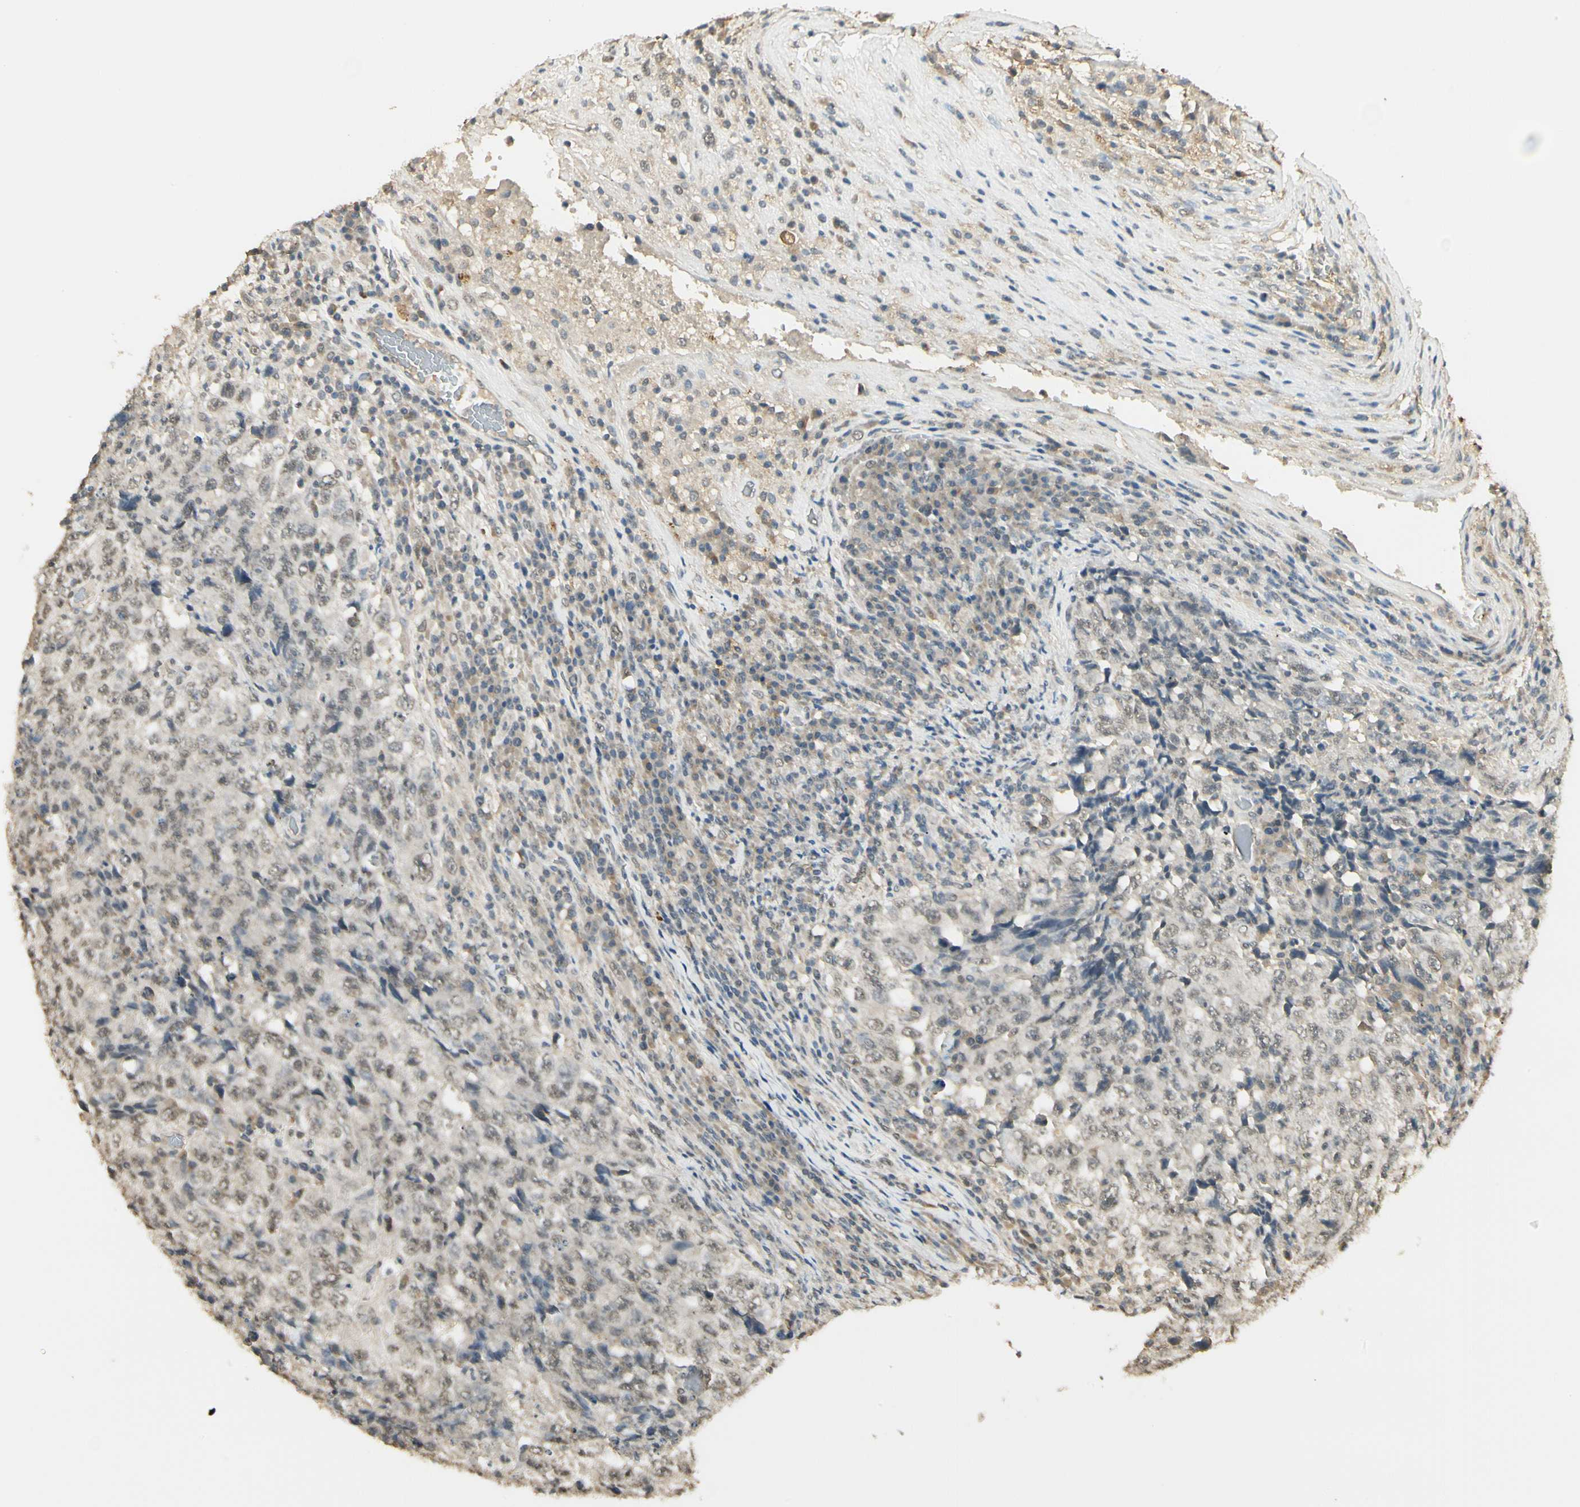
{"staining": {"intensity": "weak", "quantity": "25%-75%", "location": "nuclear"}, "tissue": "testis cancer", "cell_type": "Tumor cells", "image_type": "cancer", "snomed": [{"axis": "morphology", "description": "Necrosis, NOS"}, {"axis": "morphology", "description": "Carcinoma, Embryonal, NOS"}, {"axis": "topography", "description": "Testis"}], "caption": "Immunohistochemistry (IHC) image of neoplastic tissue: human testis embryonal carcinoma stained using immunohistochemistry shows low levels of weak protein expression localized specifically in the nuclear of tumor cells, appearing as a nuclear brown color.", "gene": "SGCA", "patient": {"sex": "male", "age": 19}}